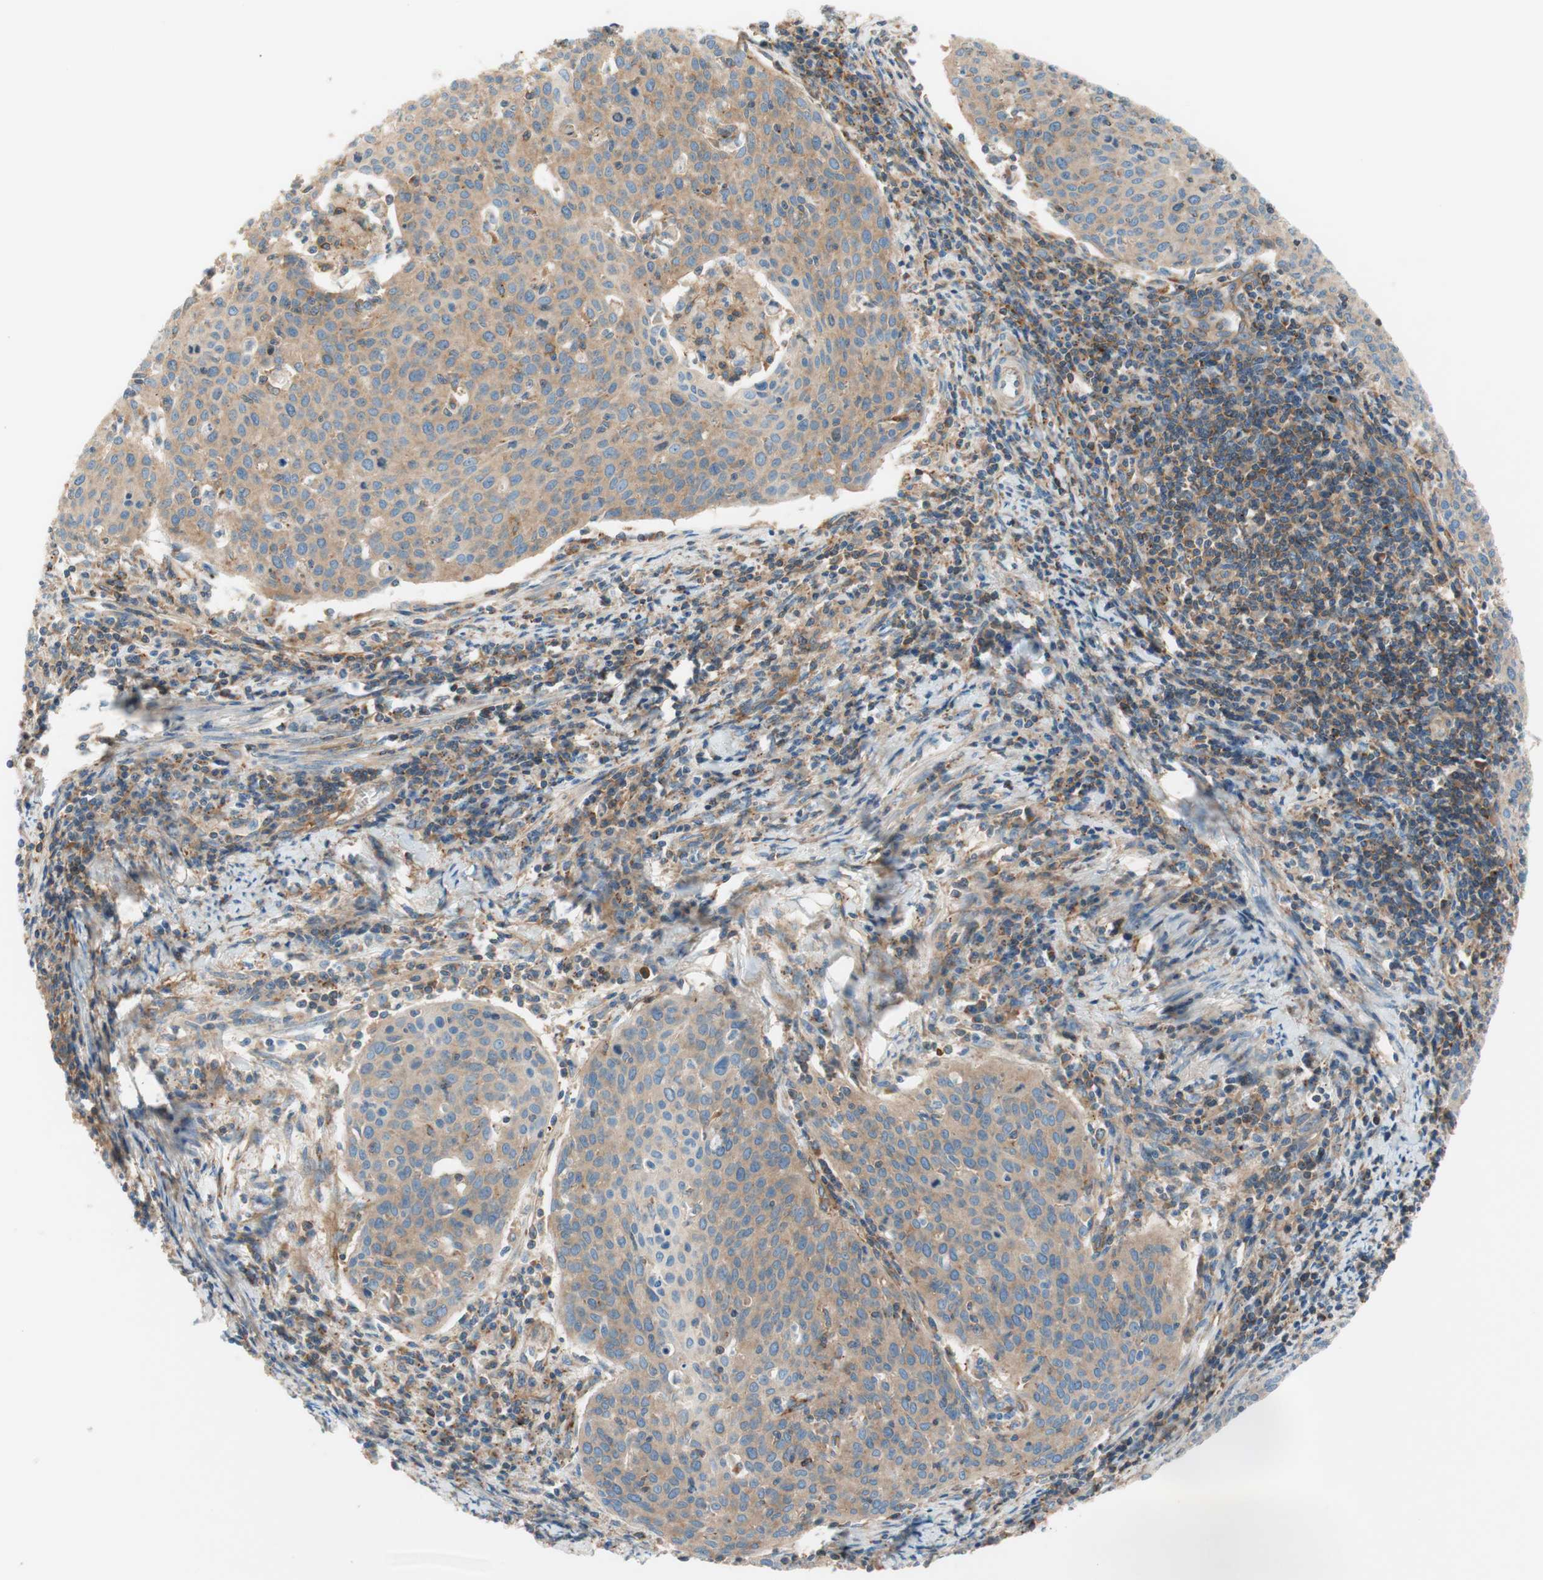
{"staining": {"intensity": "moderate", "quantity": ">75%", "location": "cytoplasmic/membranous"}, "tissue": "cervical cancer", "cell_type": "Tumor cells", "image_type": "cancer", "snomed": [{"axis": "morphology", "description": "Squamous cell carcinoma, NOS"}, {"axis": "topography", "description": "Cervix"}], "caption": "DAB immunohistochemical staining of cervical cancer (squamous cell carcinoma) displays moderate cytoplasmic/membranous protein expression in about >75% of tumor cells.", "gene": "VPS26A", "patient": {"sex": "female", "age": 38}}